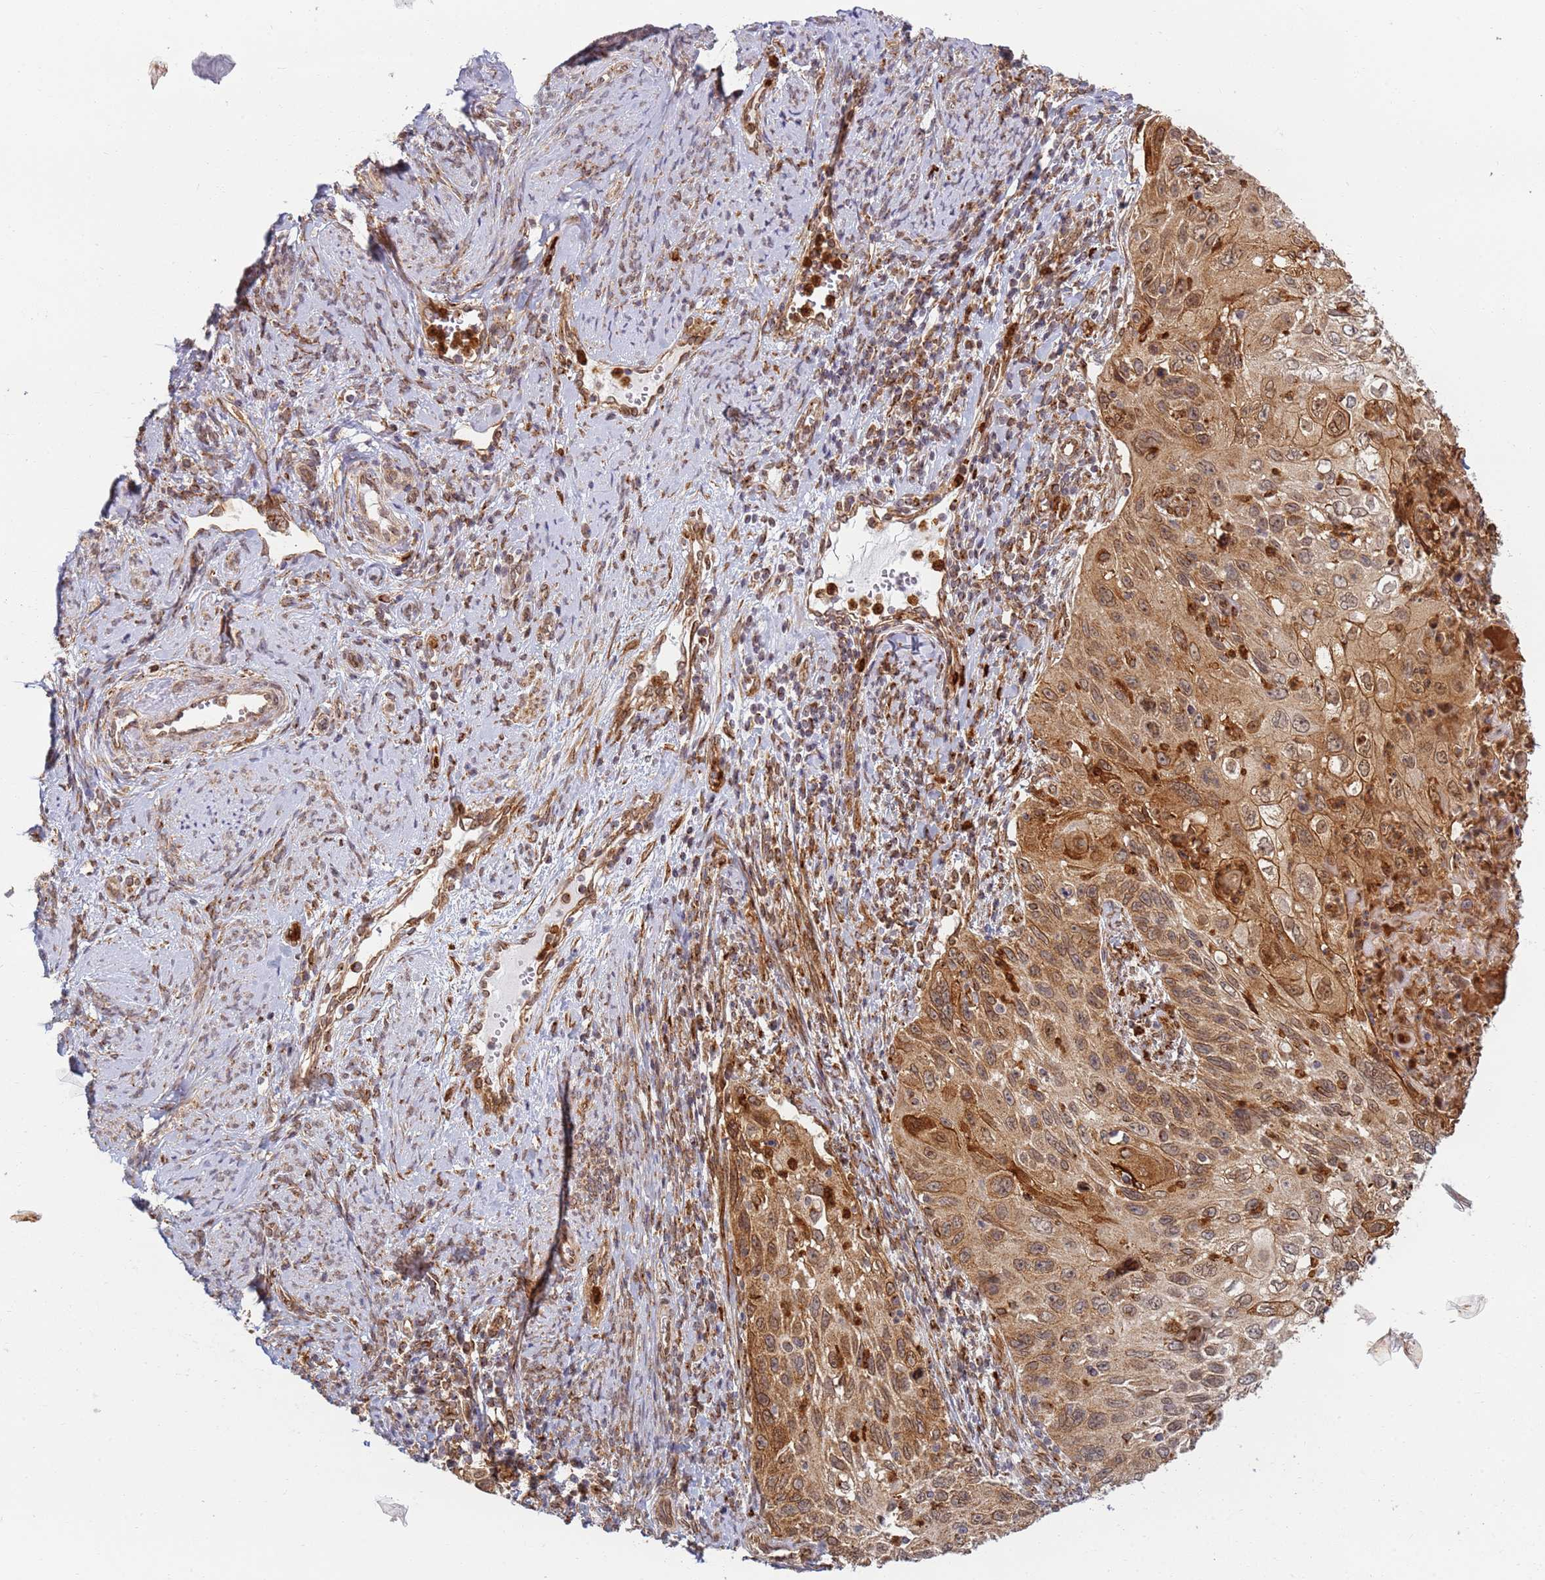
{"staining": {"intensity": "moderate", "quantity": ">75%", "location": "cytoplasmic/membranous,nuclear"}, "tissue": "cervical cancer", "cell_type": "Tumor cells", "image_type": "cancer", "snomed": [{"axis": "morphology", "description": "Squamous cell carcinoma, NOS"}, {"axis": "topography", "description": "Cervix"}], "caption": "Human cervical squamous cell carcinoma stained with a brown dye demonstrates moderate cytoplasmic/membranous and nuclear positive positivity in about >75% of tumor cells.", "gene": "CEP170", "patient": {"sex": "female", "age": 70}}